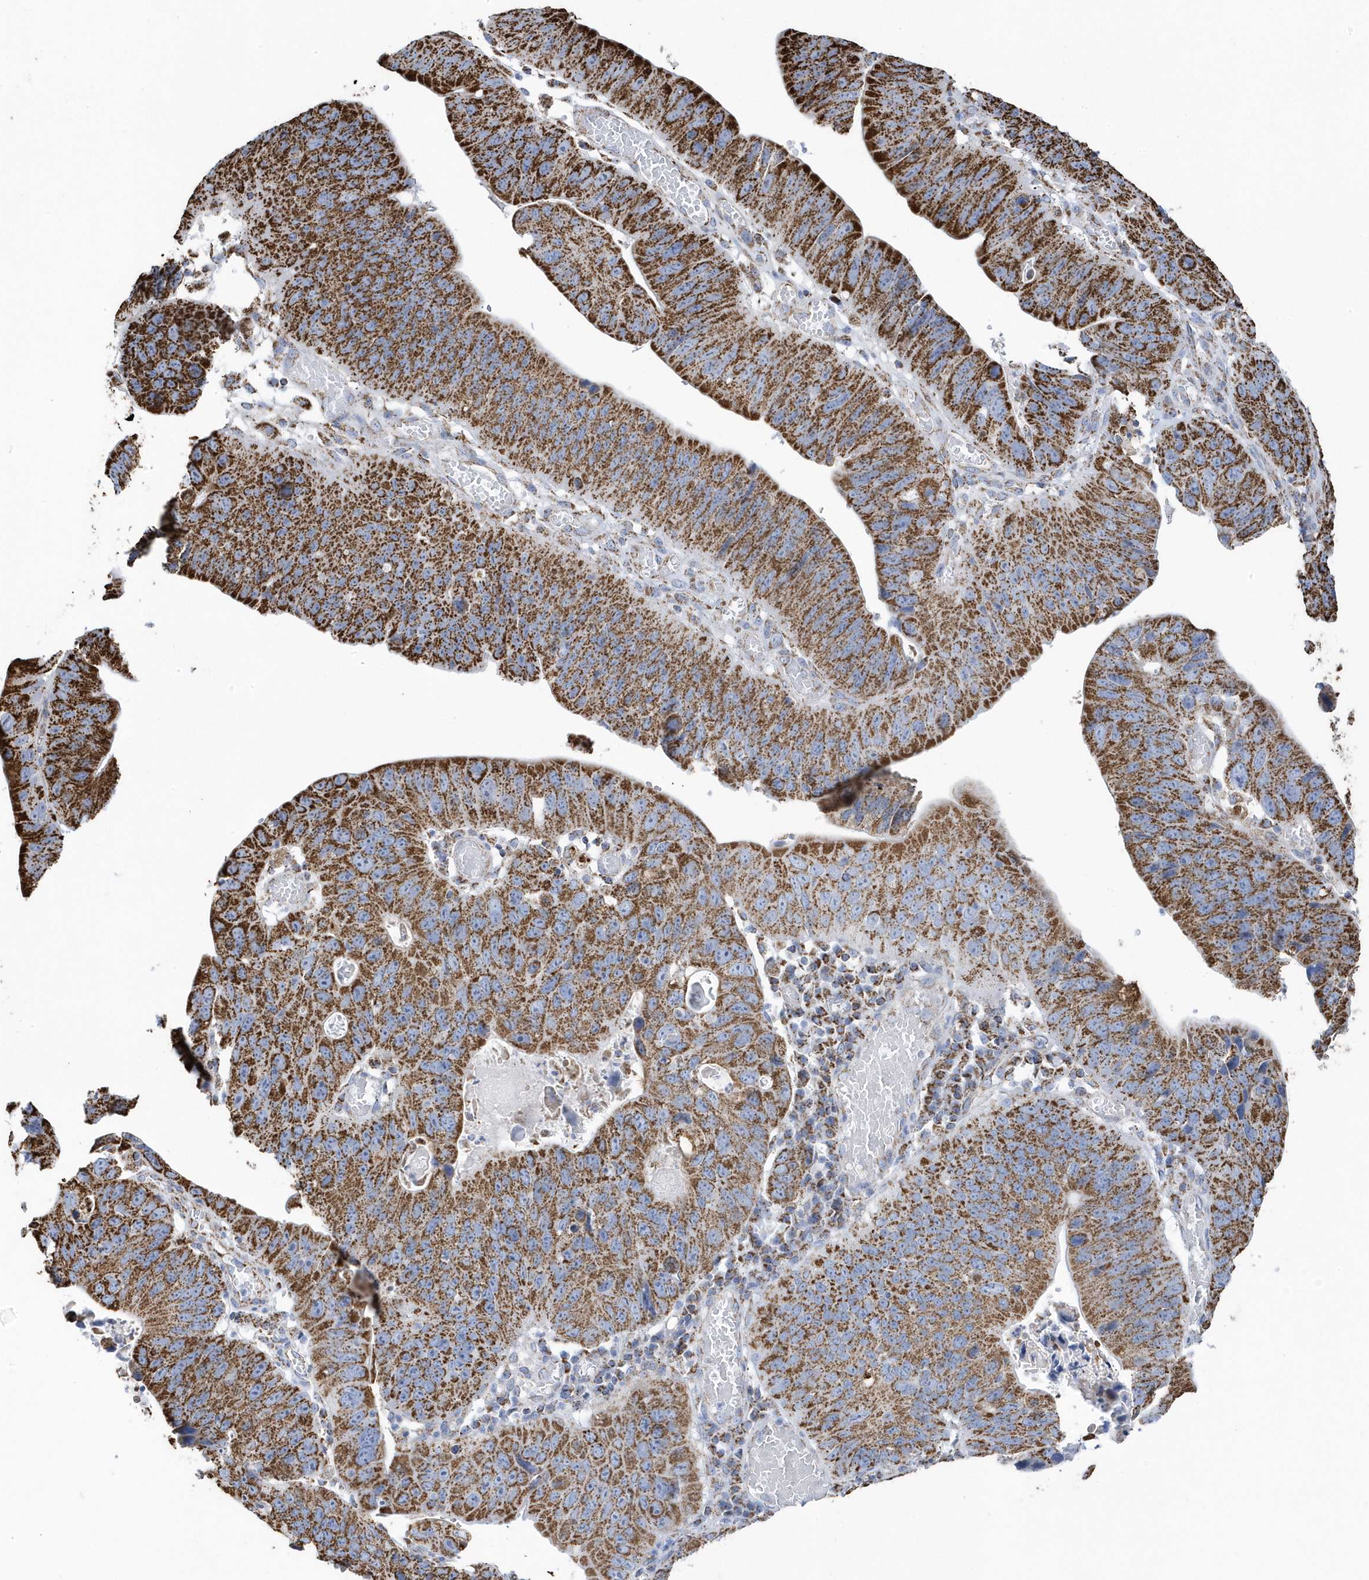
{"staining": {"intensity": "strong", "quantity": ">75%", "location": "cytoplasmic/membranous"}, "tissue": "stomach cancer", "cell_type": "Tumor cells", "image_type": "cancer", "snomed": [{"axis": "morphology", "description": "Adenocarcinoma, NOS"}, {"axis": "topography", "description": "Stomach"}], "caption": "Protein staining shows strong cytoplasmic/membranous expression in about >75% of tumor cells in stomach cancer.", "gene": "GTPBP8", "patient": {"sex": "male", "age": 59}}